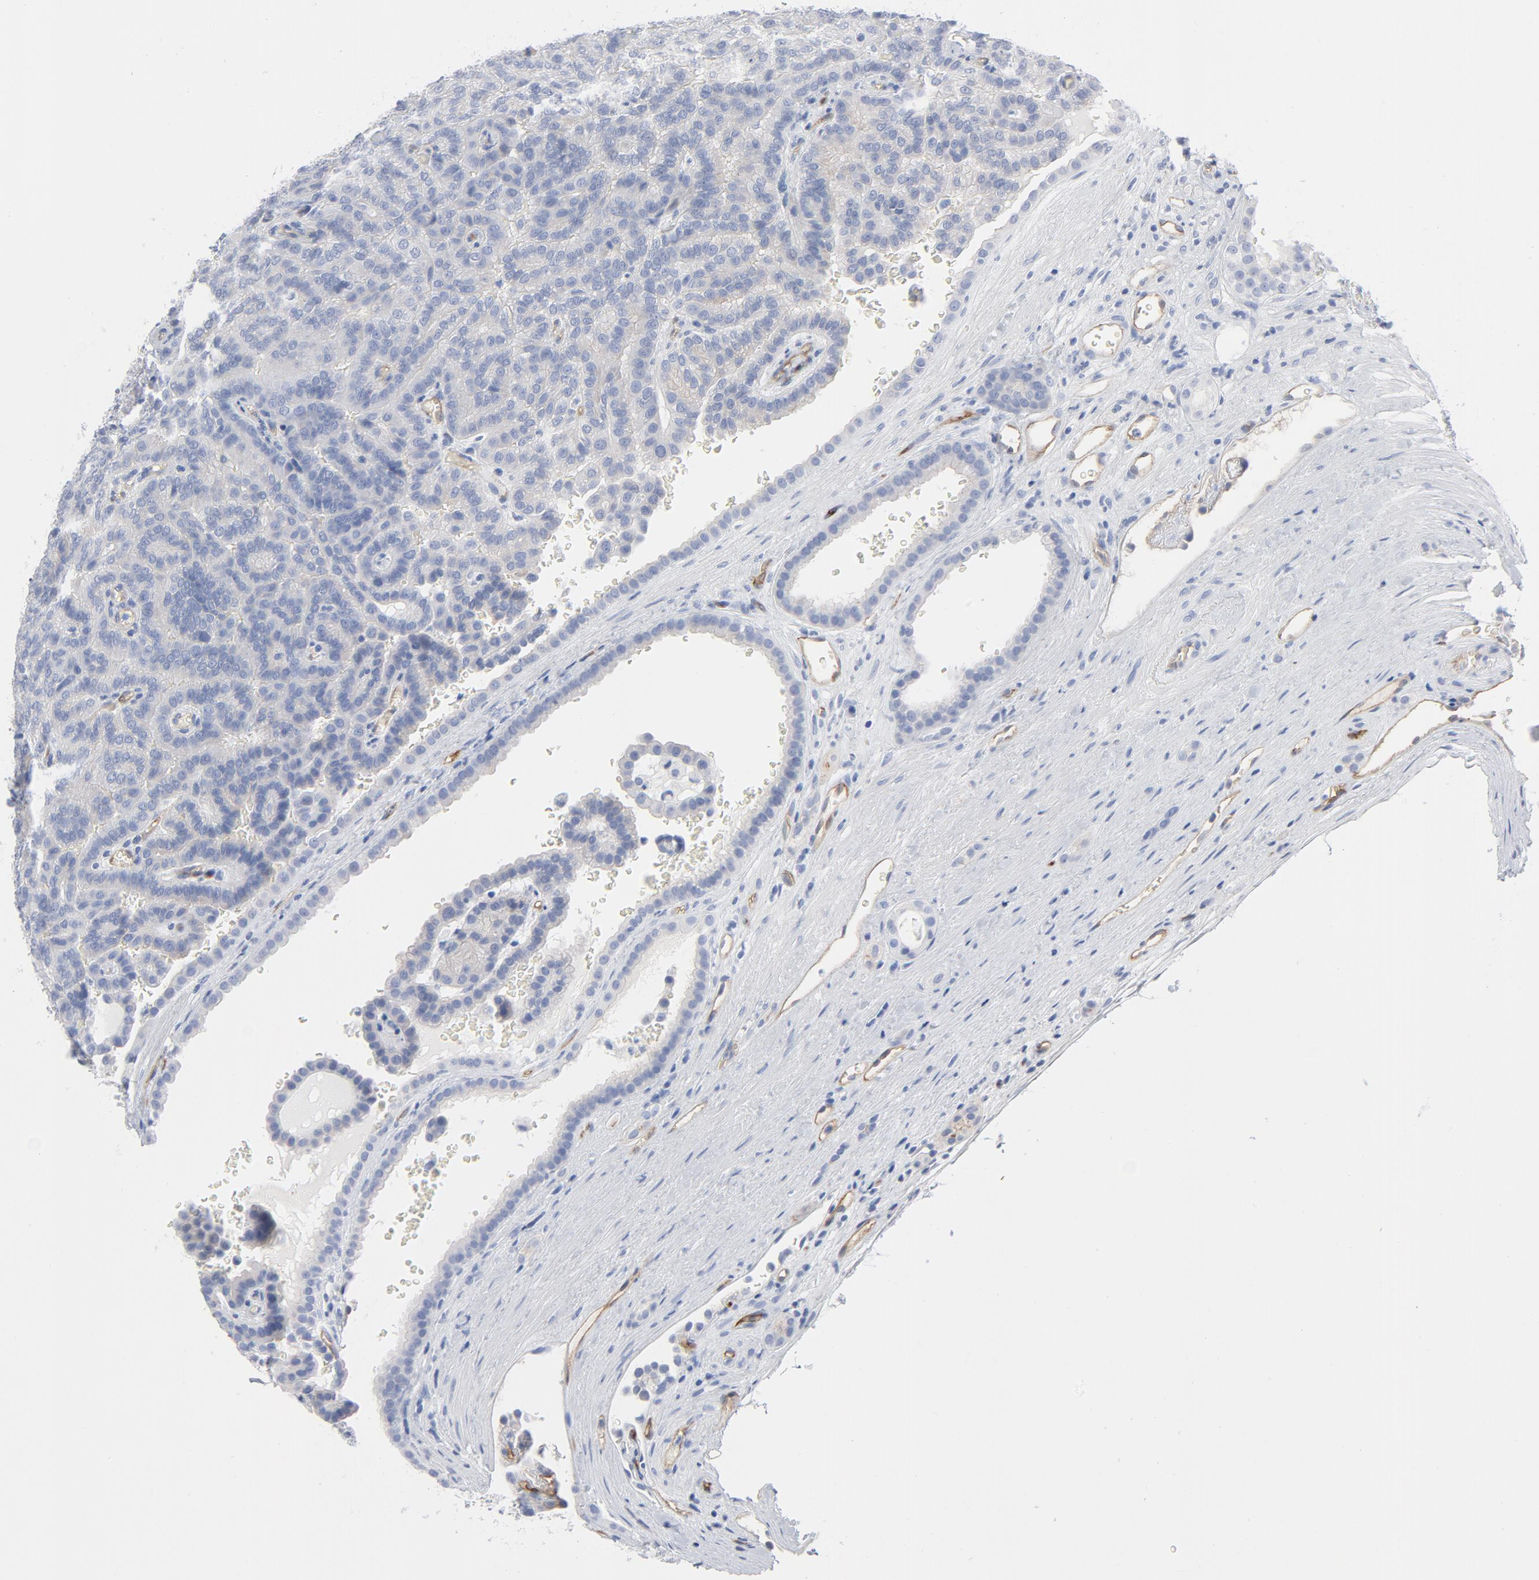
{"staining": {"intensity": "negative", "quantity": "none", "location": "none"}, "tissue": "renal cancer", "cell_type": "Tumor cells", "image_type": "cancer", "snomed": [{"axis": "morphology", "description": "Adenocarcinoma, NOS"}, {"axis": "topography", "description": "Kidney"}], "caption": "Tumor cells show no significant positivity in adenocarcinoma (renal). Brightfield microscopy of immunohistochemistry stained with DAB (3,3'-diaminobenzidine) (brown) and hematoxylin (blue), captured at high magnification.", "gene": "SHANK3", "patient": {"sex": "male", "age": 61}}